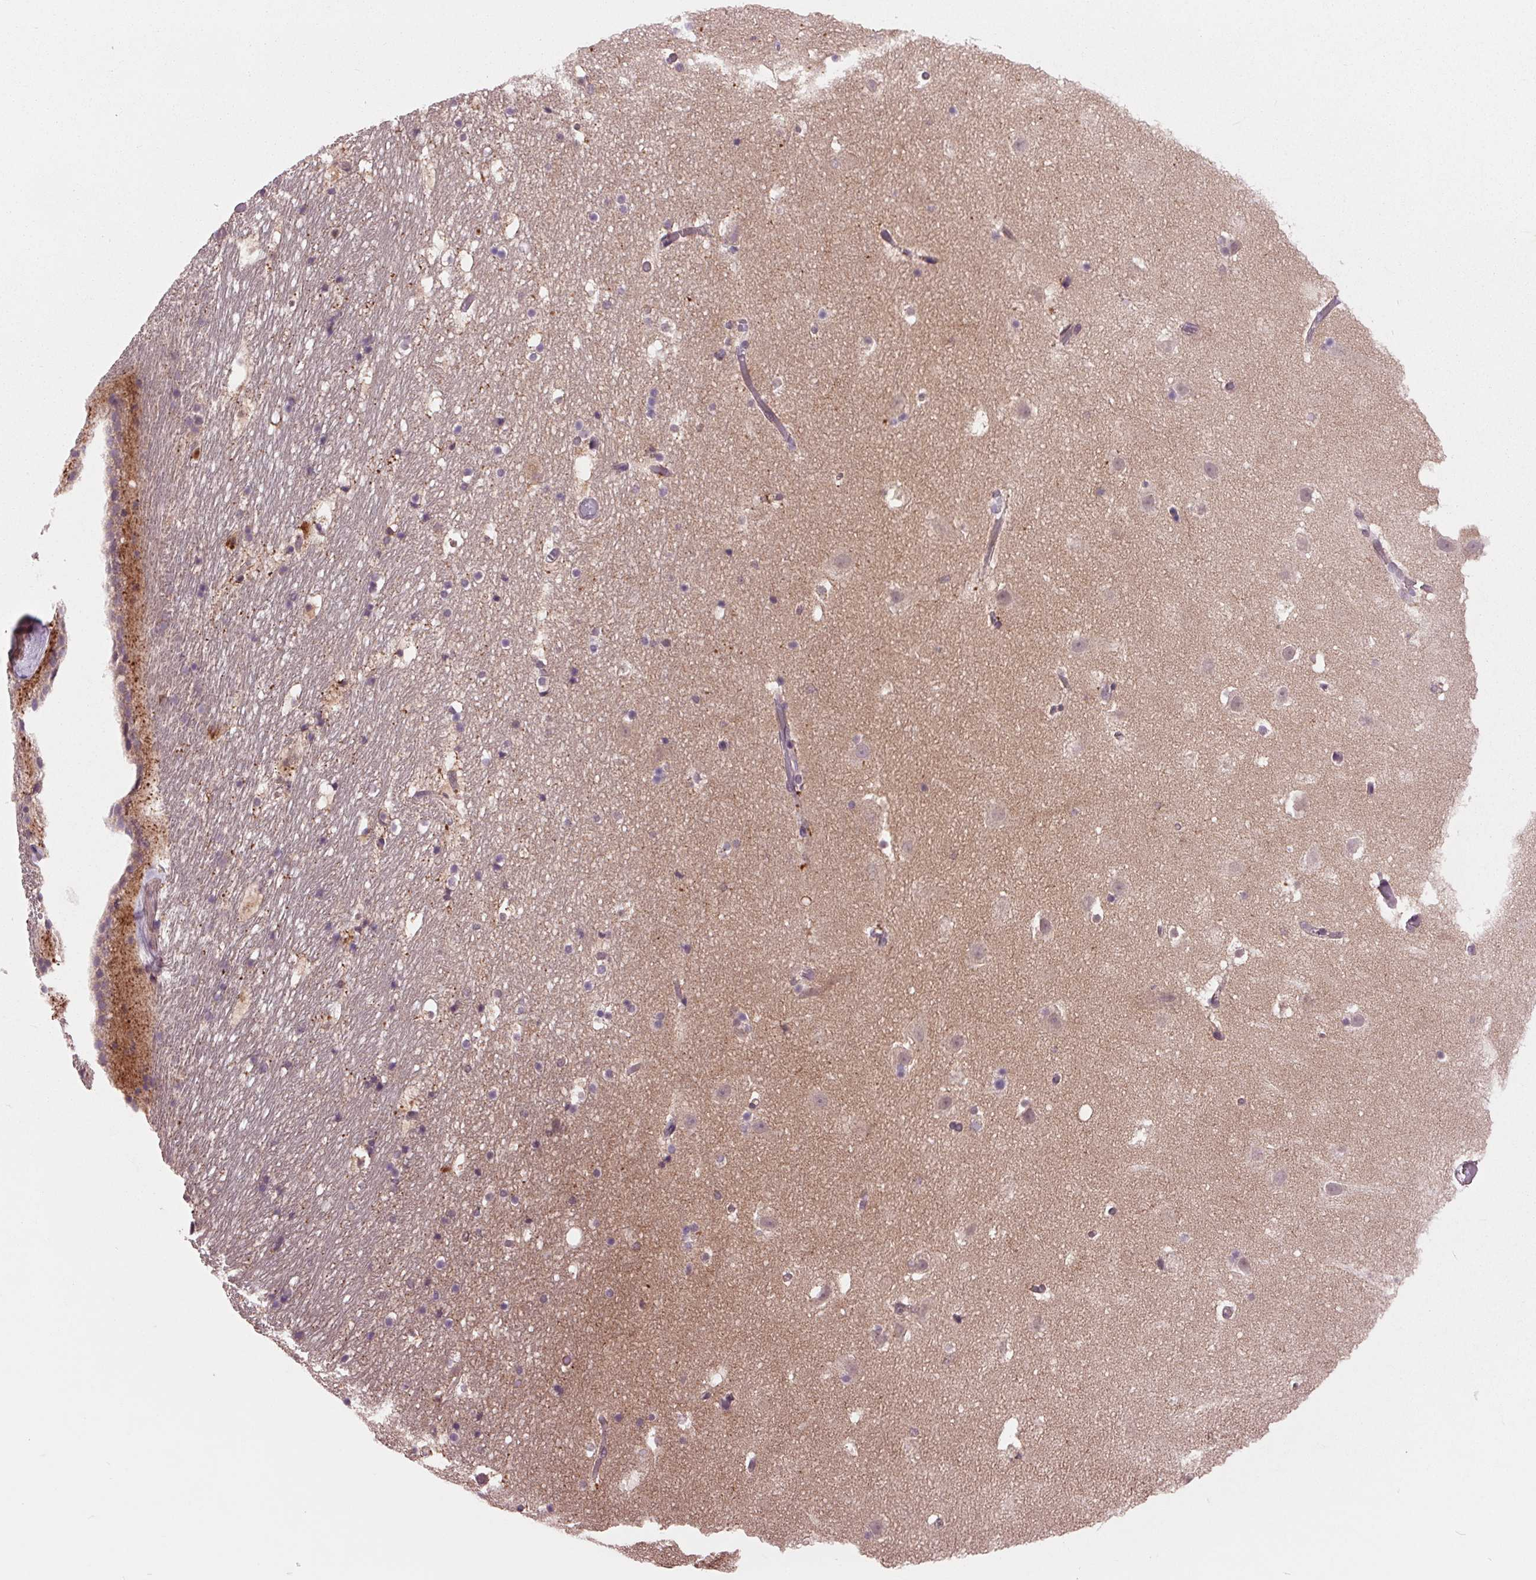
{"staining": {"intensity": "negative", "quantity": "none", "location": "none"}, "tissue": "hippocampus", "cell_type": "Glial cells", "image_type": "normal", "snomed": [{"axis": "morphology", "description": "Normal tissue, NOS"}, {"axis": "topography", "description": "Hippocampus"}], "caption": "Immunohistochemistry image of normal hippocampus stained for a protein (brown), which exhibits no positivity in glial cells.", "gene": "MAPK8", "patient": {"sex": "male", "age": 26}}